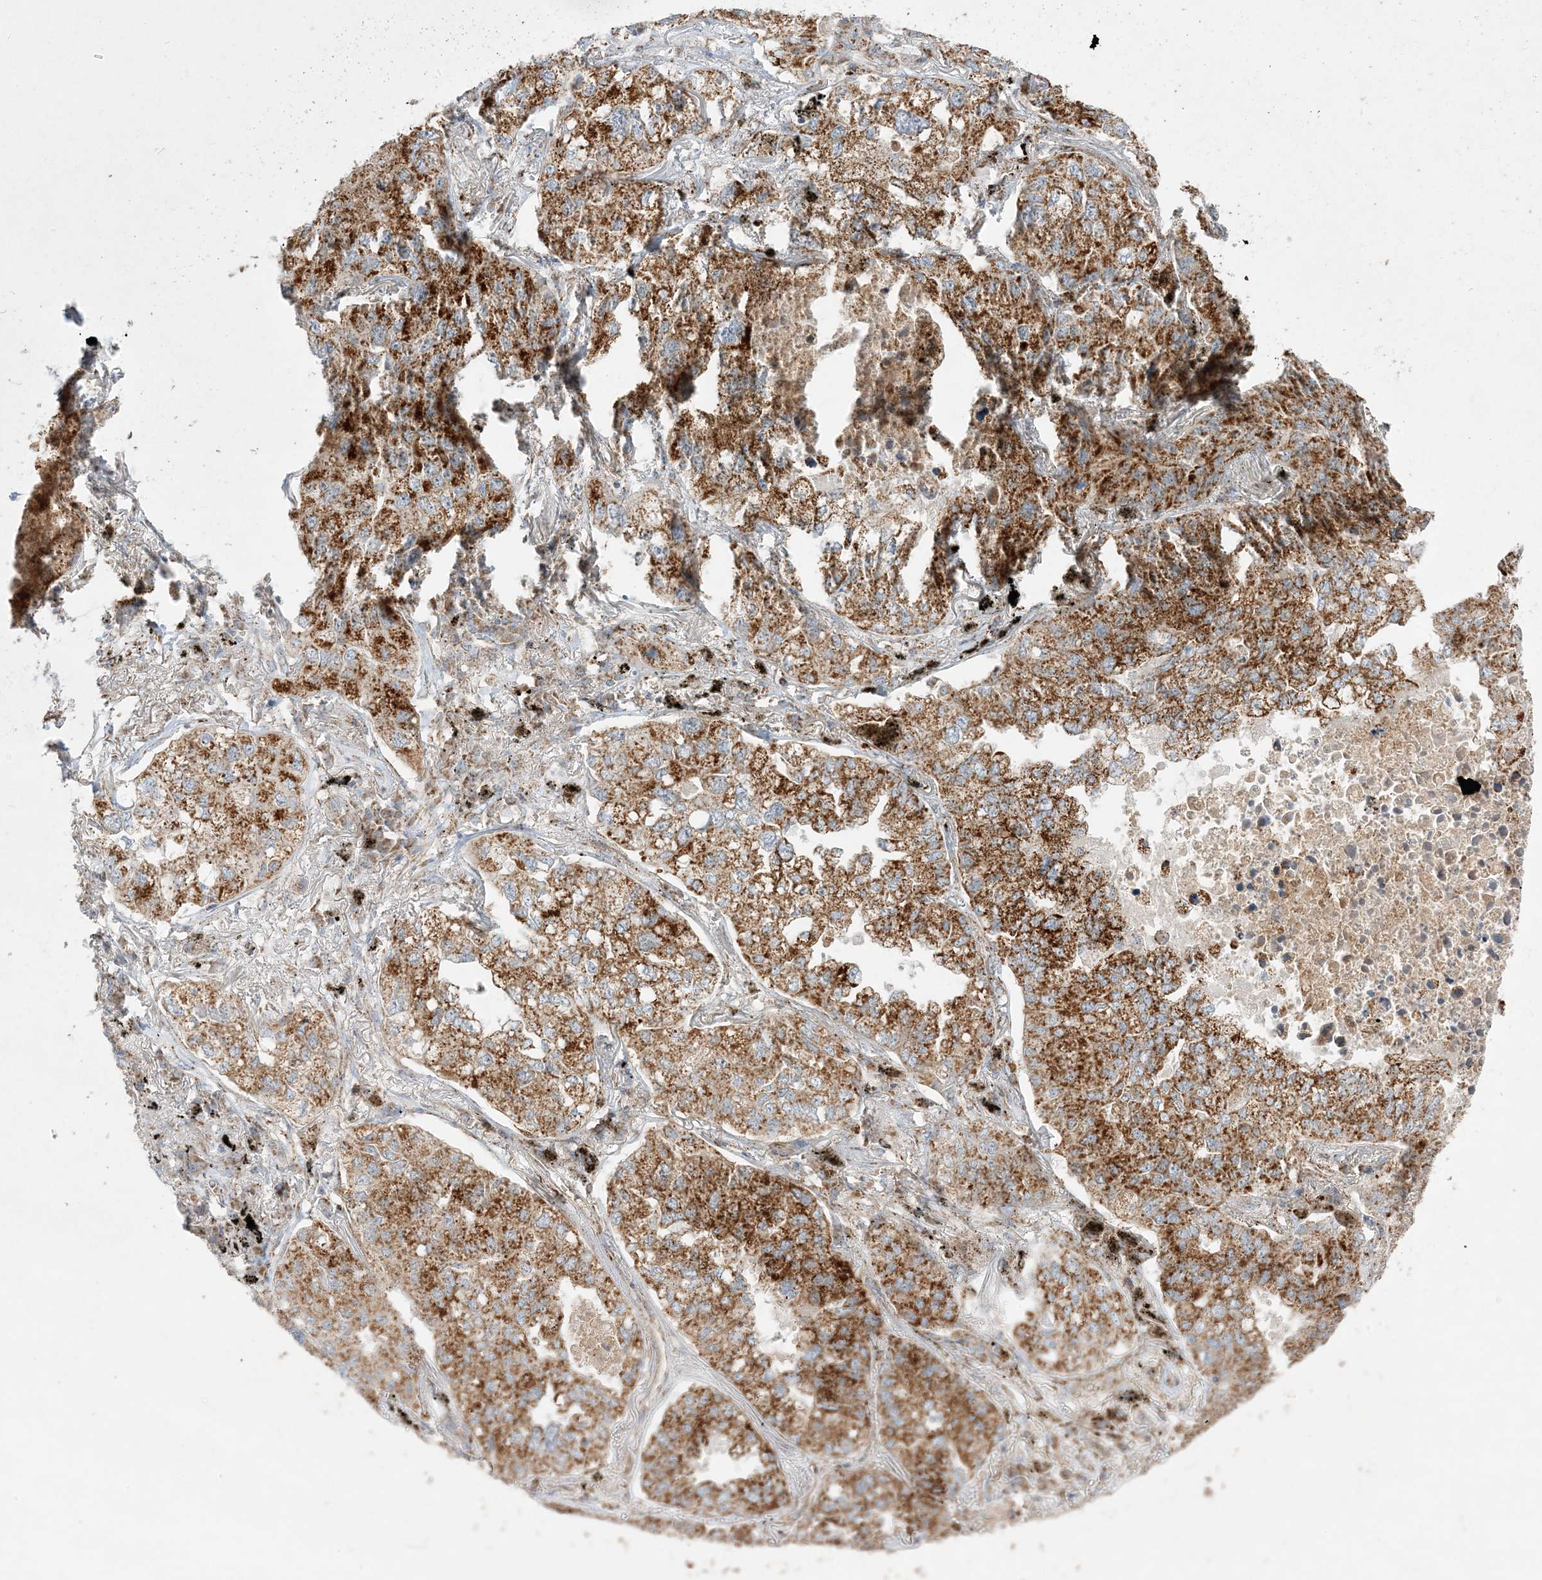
{"staining": {"intensity": "strong", "quantity": ">75%", "location": "cytoplasmic/membranous"}, "tissue": "lung cancer", "cell_type": "Tumor cells", "image_type": "cancer", "snomed": [{"axis": "morphology", "description": "Adenocarcinoma, NOS"}, {"axis": "topography", "description": "Lung"}], "caption": "The photomicrograph displays a brown stain indicating the presence of a protein in the cytoplasmic/membranous of tumor cells in adenocarcinoma (lung). (Stains: DAB (3,3'-diaminobenzidine) in brown, nuclei in blue, Microscopy: brightfield microscopy at high magnification).", "gene": "NDUFAF3", "patient": {"sex": "male", "age": 65}}